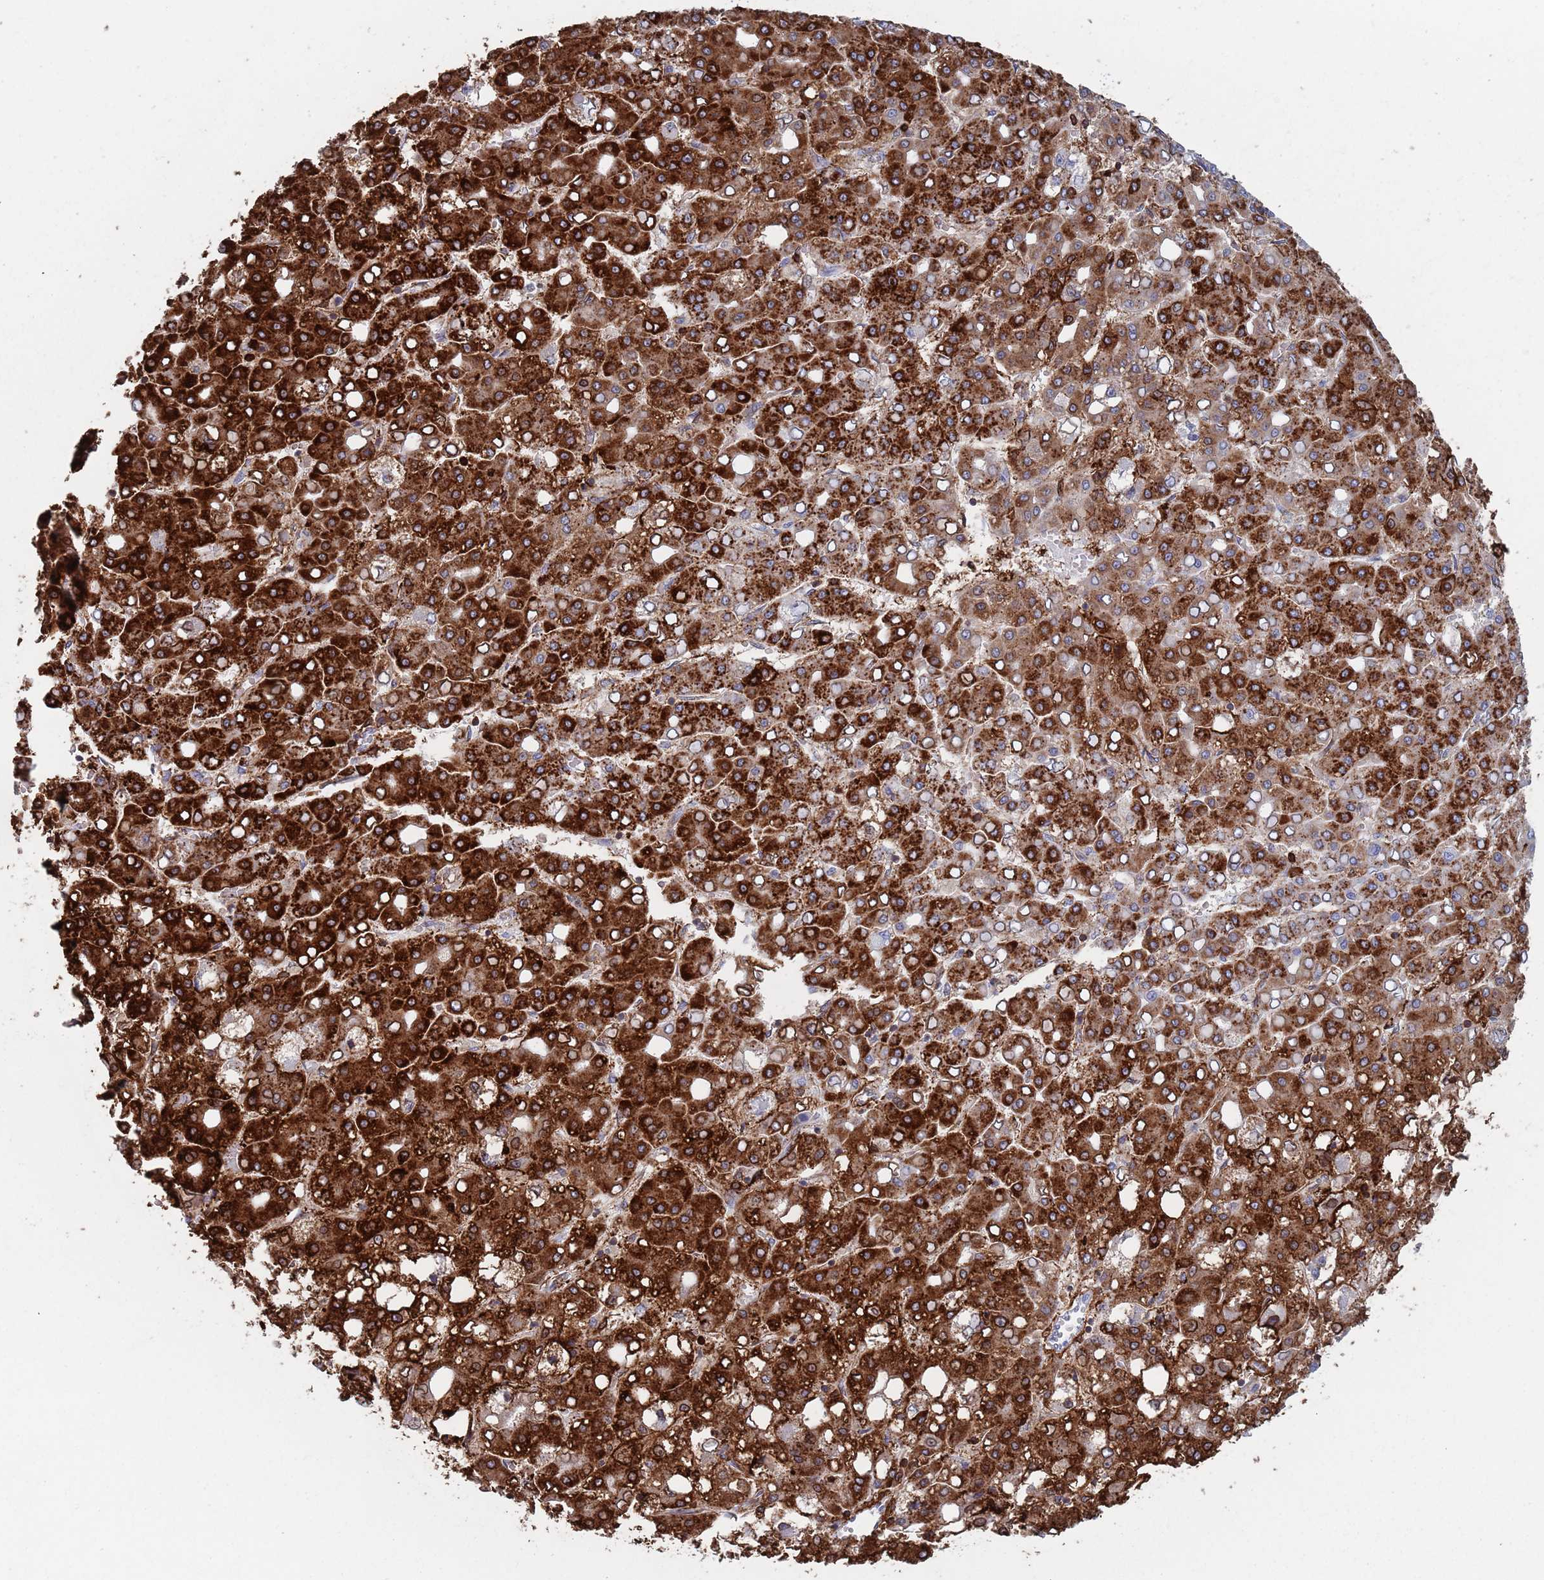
{"staining": {"intensity": "strong", "quantity": "25%-75%", "location": "cytoplasmic/membranous"}, "tissue": "liver cancer", "cell_type": "Tumor cells", "image_type": "cancer", "snomed": [{"axis": "morphology", "description": "Carcinoma, Hepatocellular, NOS"}, {"axis": "topography", "description": "Liver"}], "caption": "Hepatocellular carcinoma (liver) stained with a brown dye exhibits strong cytoplasmic/membranous positive staining in approximately 25%-75% of tumor cells.", "gene": "RNF144A", "patient": {"sex": "male", "age": 65}}